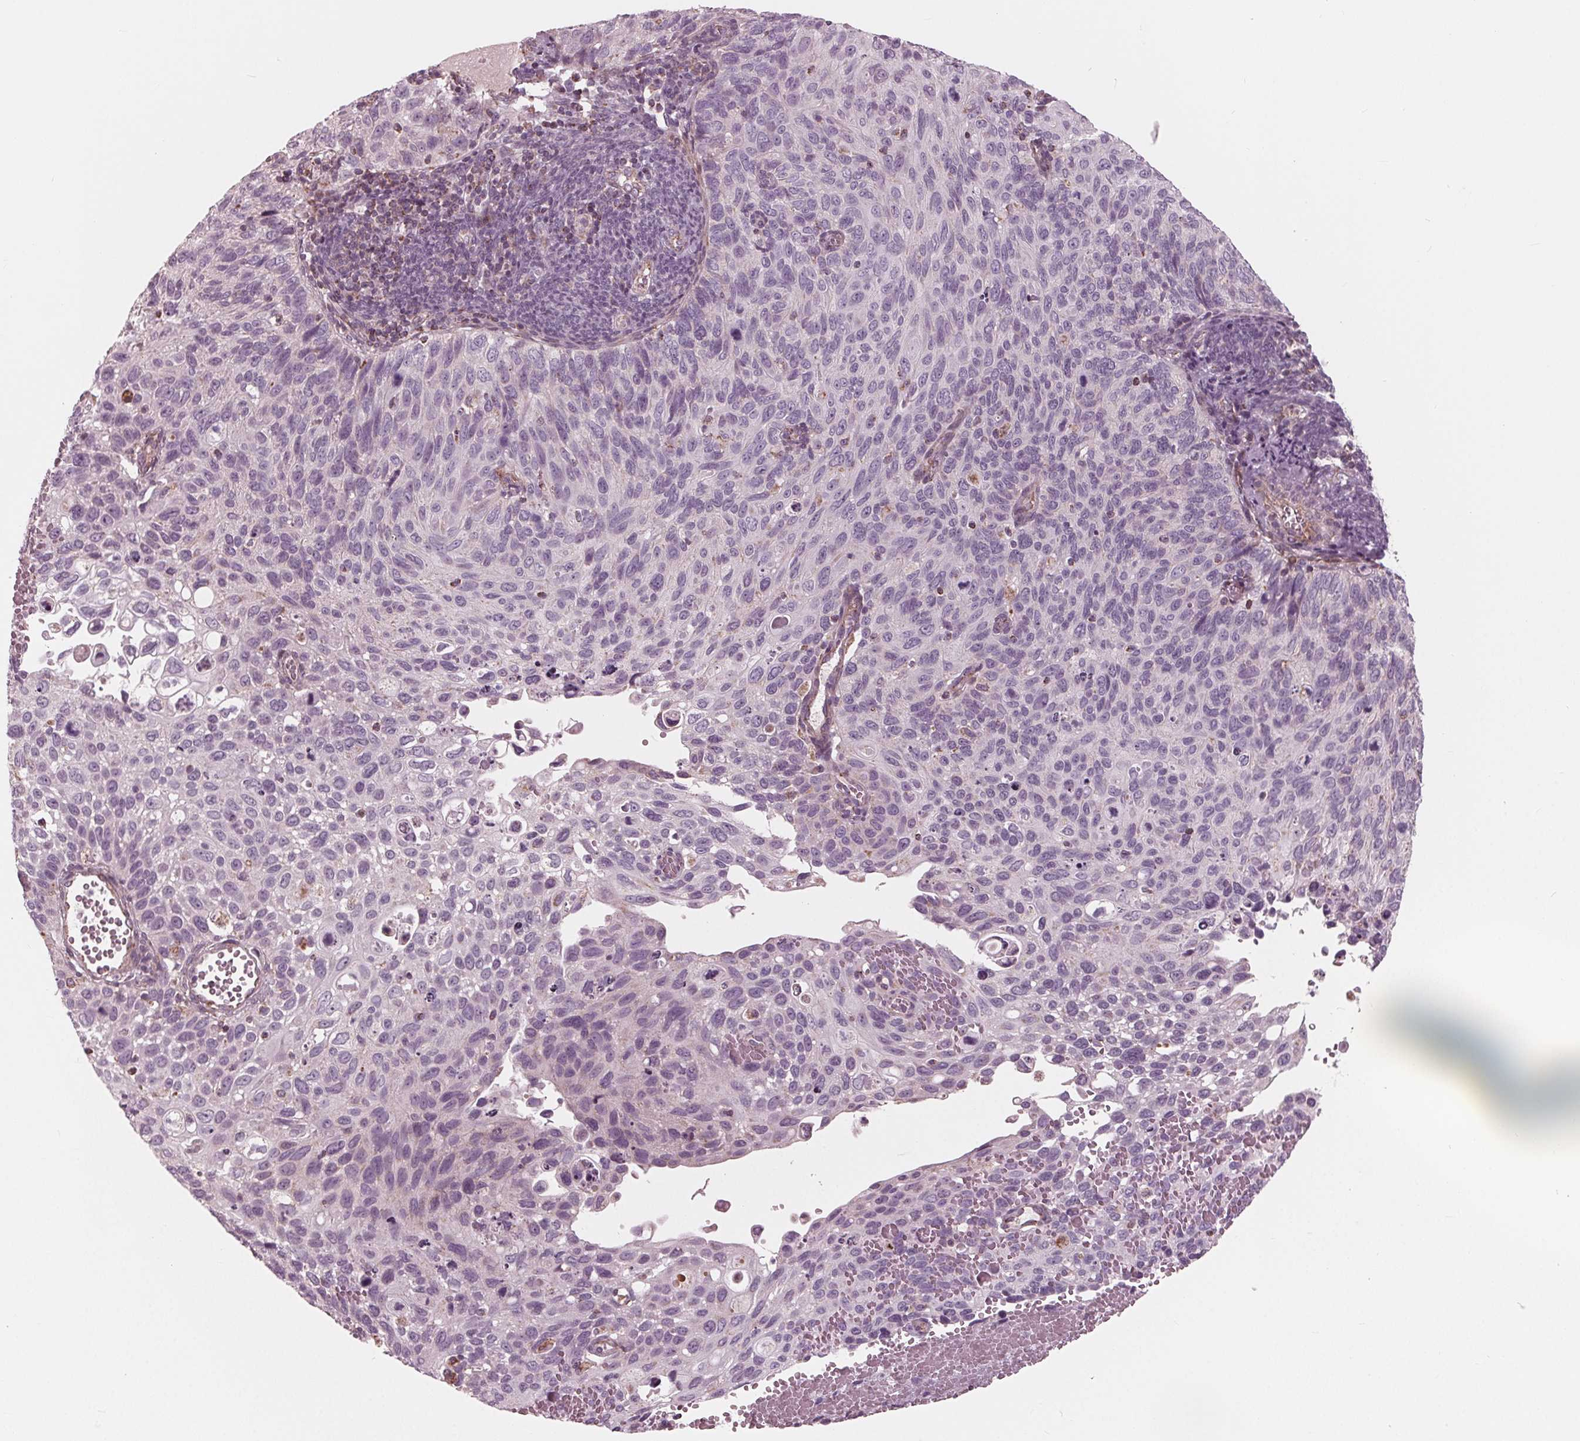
{"staining": {"intensity": "negative", "quantity": "none", "location": "none"}, "tissue": "cervical cancer", "cell_type": "Tumor cells", "image_type": "cancer", "snomed": [{"axis": "morphology", "description": "Squamous cell carcinoma, NOS"}, {"axis": "topography", "description": "Cervix"}], "caption": "This is an IHC micrograph of squamous cell carcinoma (cervical). There is no positivity in tumor cells.", "gene": "DCAF4L2", "patient": {"sex": "female", "age": 70}}